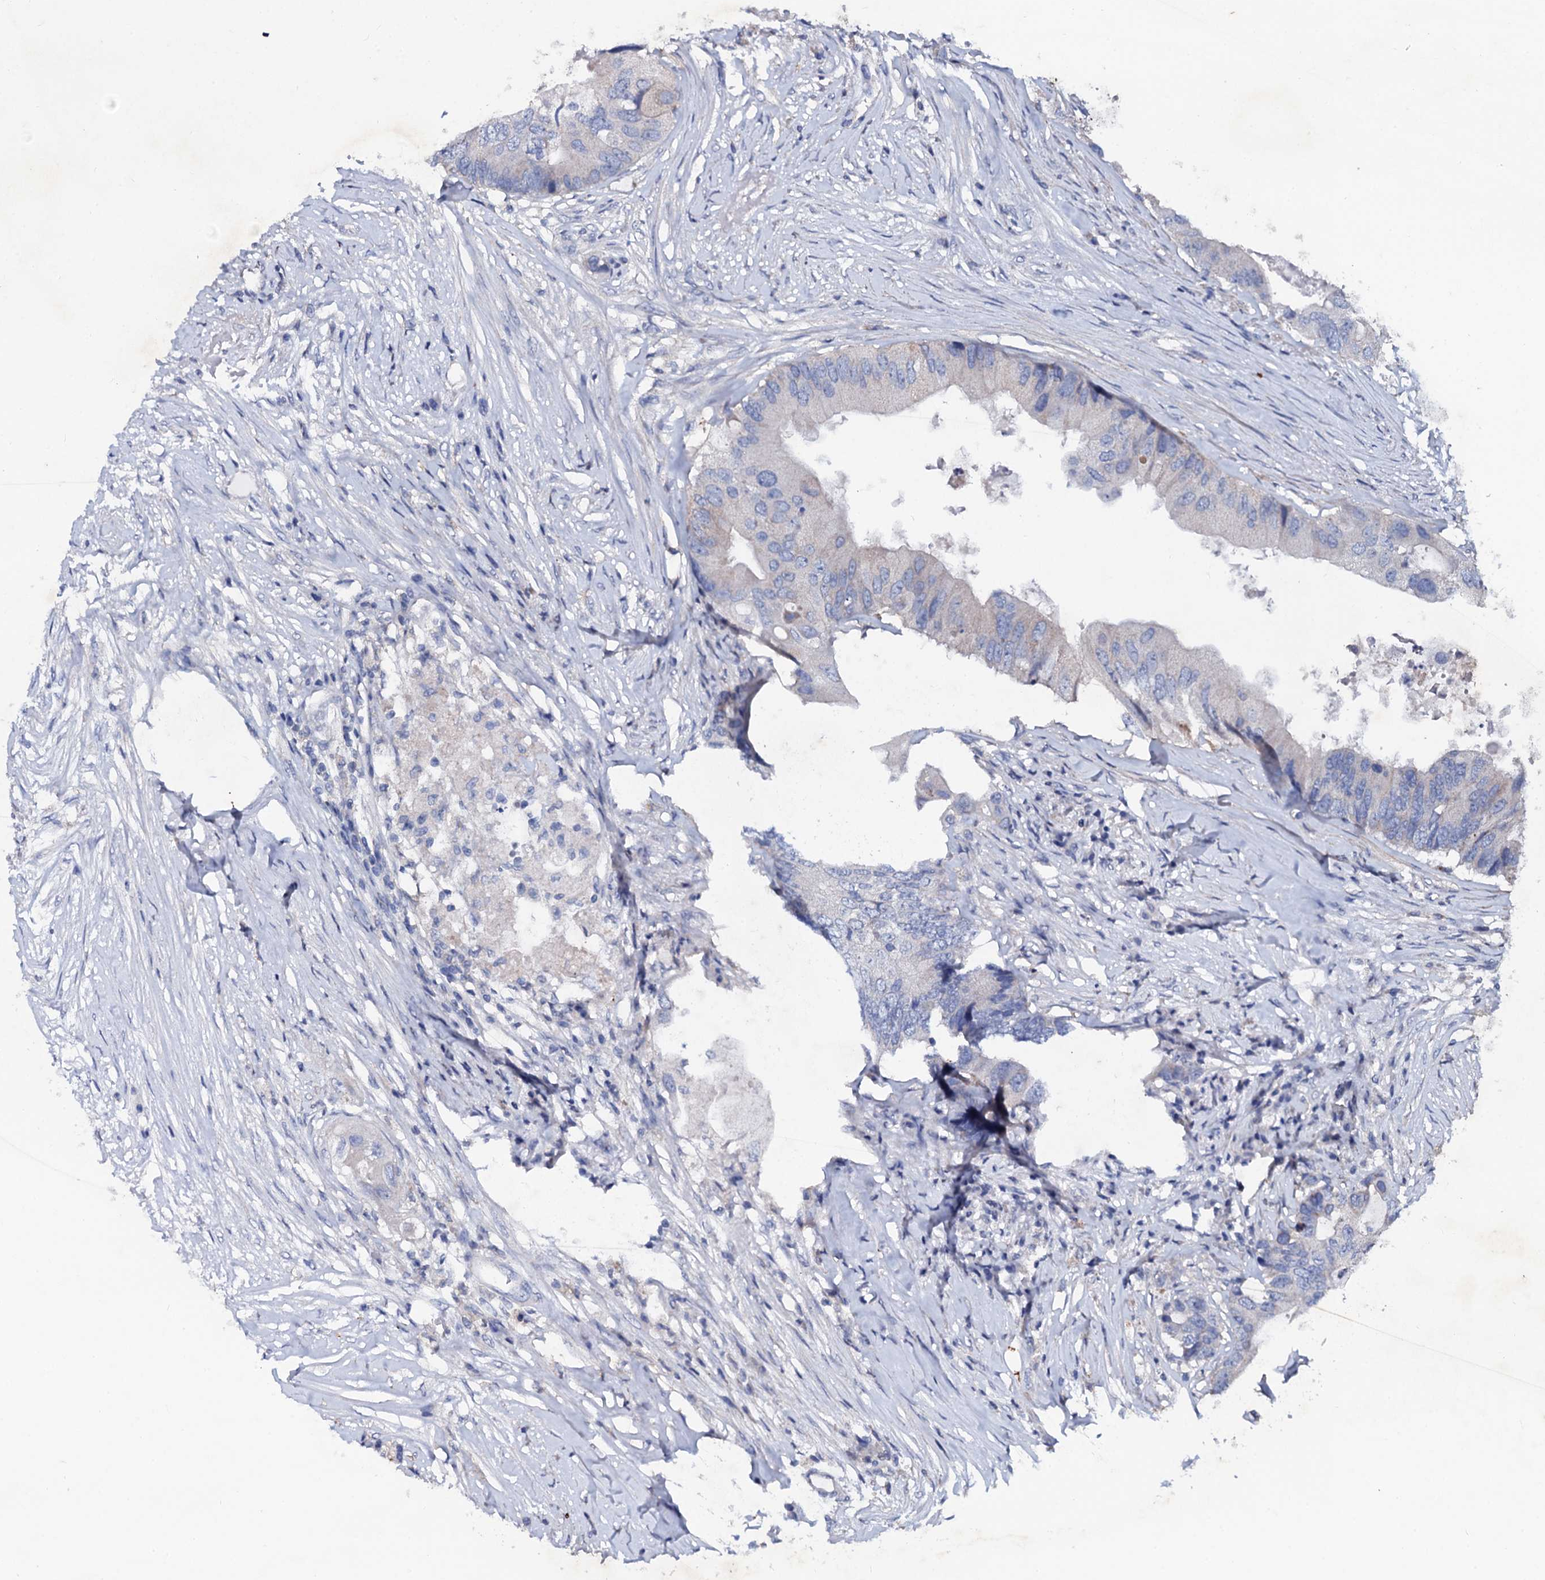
{"staining": {"intensity": "negative", "quantity": "none", "location": "none"}, "tissue": "colorectal cancer", "cell_type": "Tumor cells", "image_type": "cancer", "snomed": [{"axis": "morphology", "description": "Adenocarcinoma, NOS"}, {"axis": "topography", "description": "Colon"}], "caption": "This is a image of IHC staining of colorectal cancer, which shows no positivity in tumor cells.", "gene": "SLC37A4", "patient": {"sex": "male", "age": 71}}